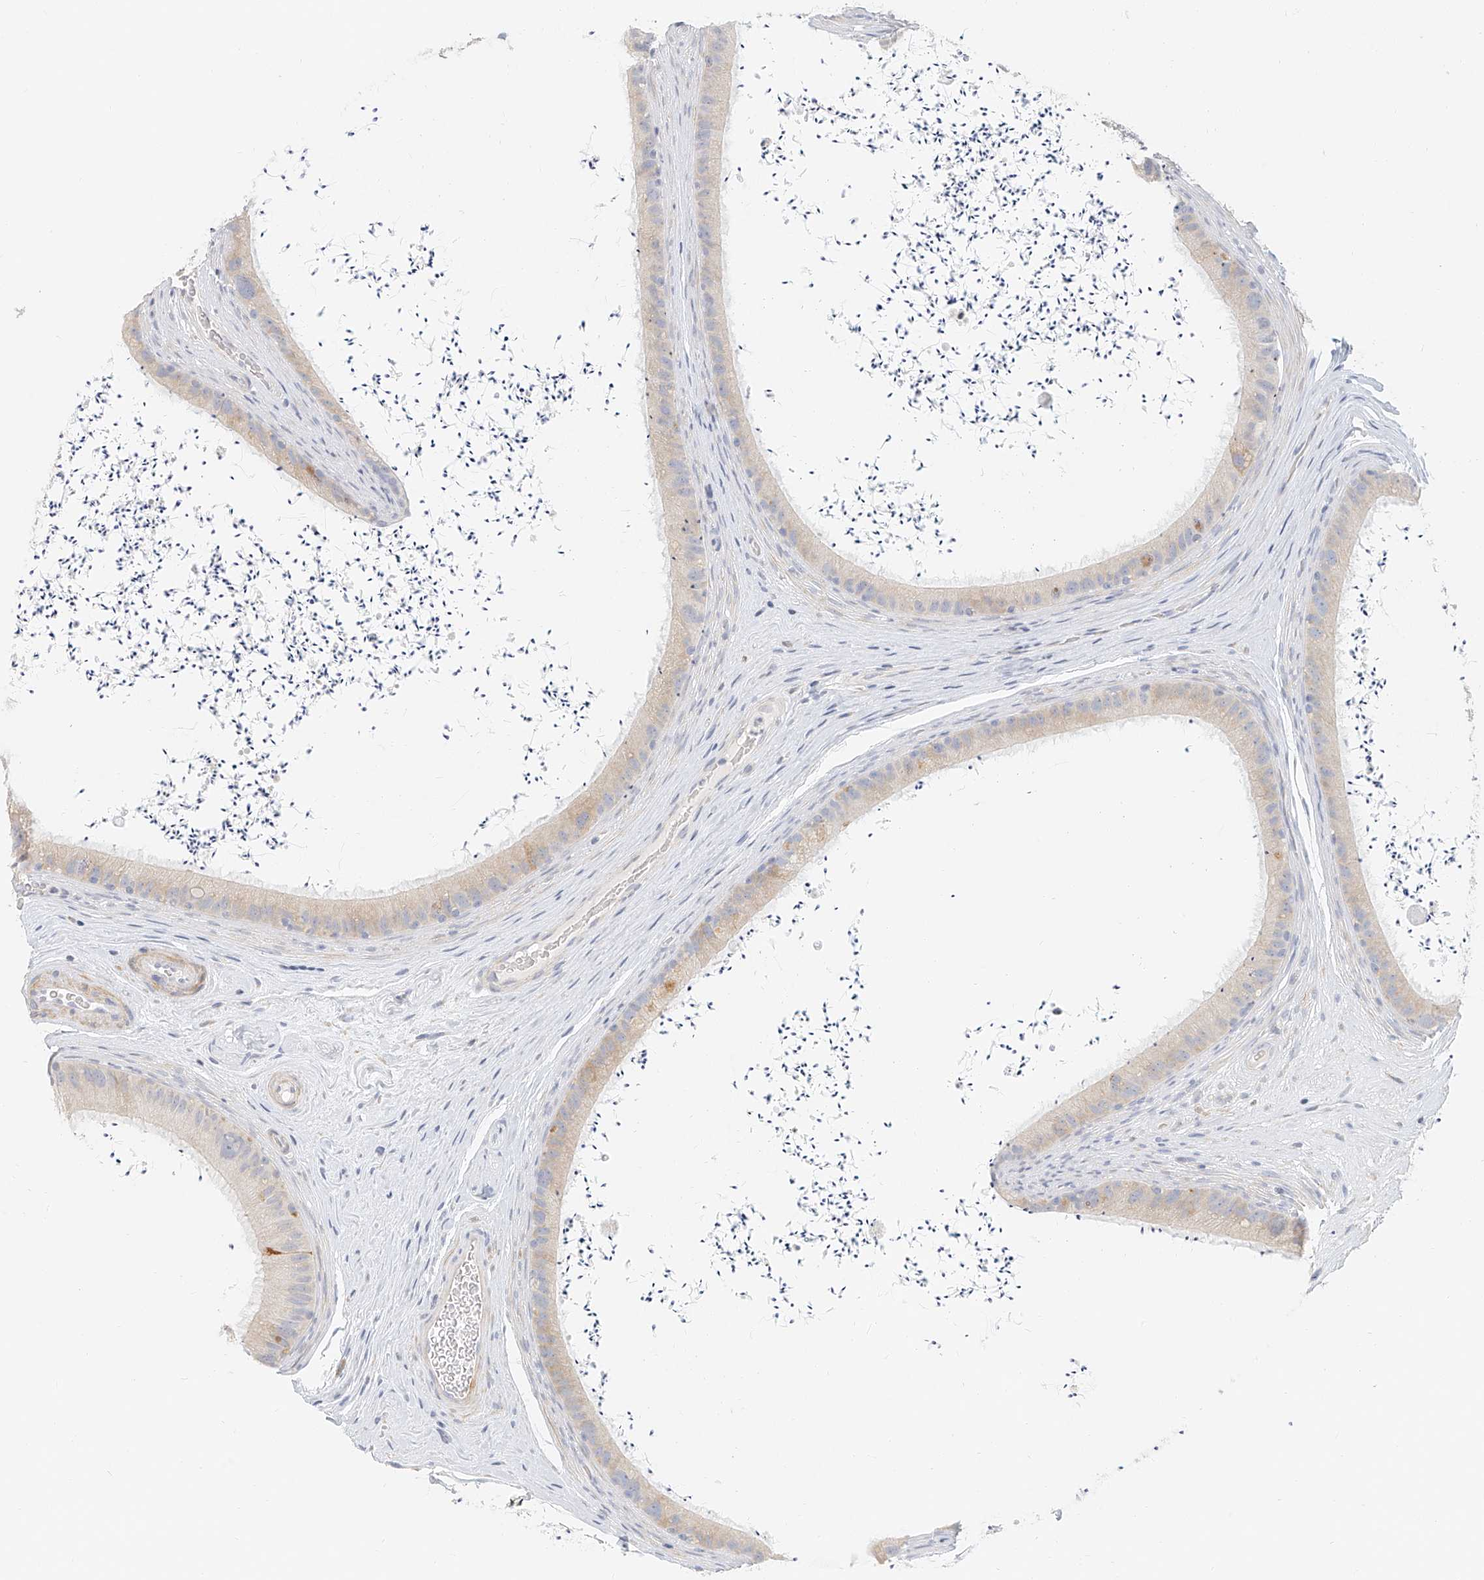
{"staining": {"intensity": "weak", "quantity": "<25%", "location": "cytoplasmic/membranous"}, "tissue": "epididymis", "cell_type": "Glandular cells", "image_type": "normal", "snomed": [{"axis": "morphology", "description": "Normal tissue, NOS"}, {"axis": "topography", "description": "Epididymis, spermatic cord, NOS"}], "caption": "DAB immunohistochemical staining of benign human epididymis demonstrates no significant positivity in glandular cells. Nuclei are stained in blue.", "gene": "CXorf58", "patient": {"sex": "male", "age": 50}}